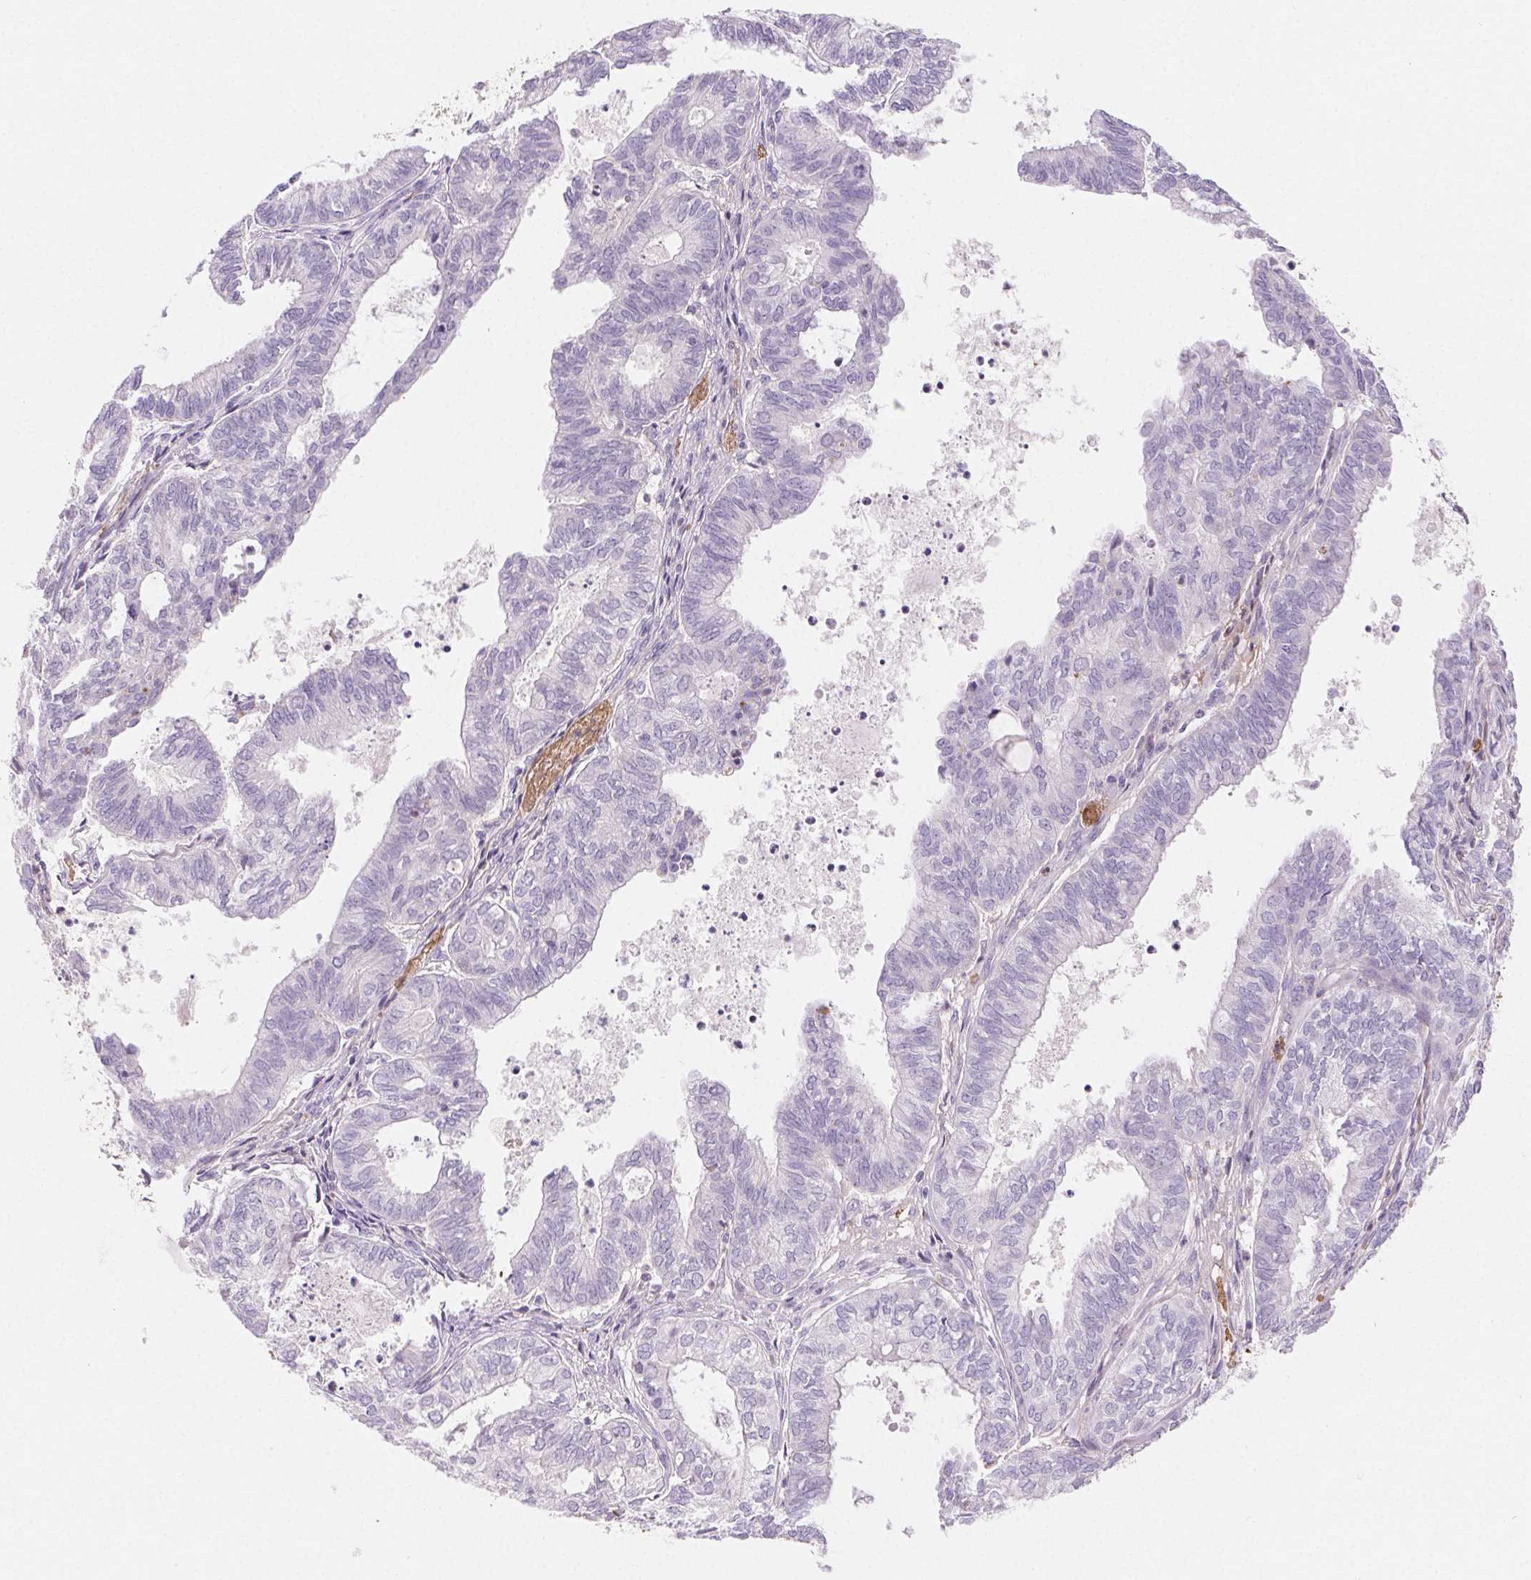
{"staining": {"intensity": "negative", "quantity": "none", "location": "none"}, "tissue": "ovarian cancer", "cell_type": "Tumor cells", "image_type": "cancer", "snomed": [{"axis": "morphology", "description": "Carcinoma, endometroid"}, {"axis": "topography", "description": "Ovary"}], "caption": "A high-resolution photomicrograph shows immunohistochemistry staining of endometroid carcinoma (ovarian), which demonstrates no significant staining in tumor cells.", "gene": "FGA", "patient": {"sex": "female", "age": 64}}